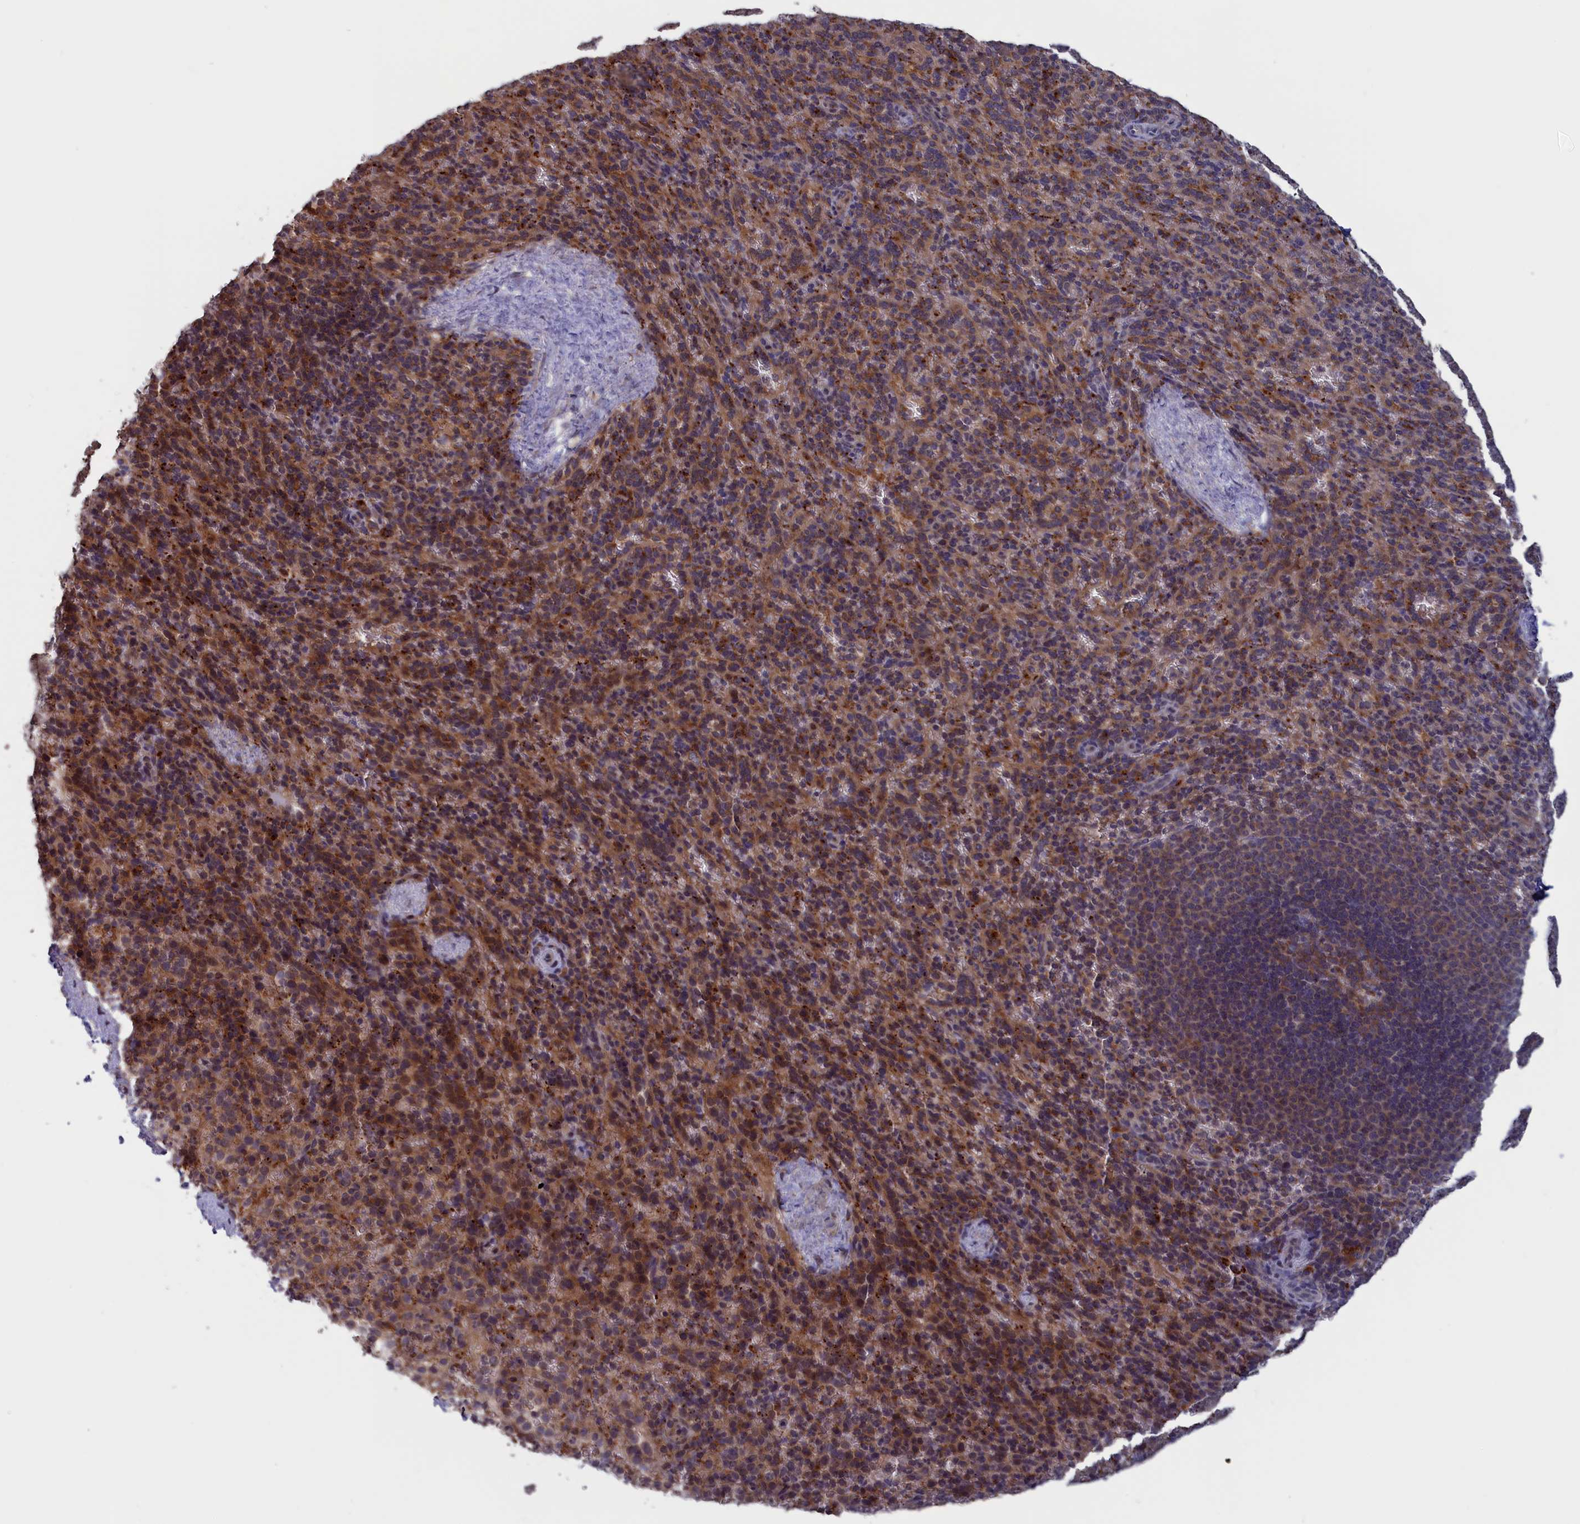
{"staining": {"intensity": "moderate", "quantity": "25%-75%", "location": "cytoplasmic/membranous"}, "tissue": "spleen", "cell_type": "Cells in red pulp", "image_type": "normal", "snomed": [{"axis": "morphology", "description": "Normal tissue, NOS"}, {"axis": "topography", "description": "Spleen"}], "caption": "Immunohistochemistry staining of normal spleen, which shows medium levels of moderate cytoplasmic/membranous positivity in approximately 25%-75% of cells in red pulp indicating moderate cytoplasmic/membranous protein positivity. The staining was performed using DAB (3,3'-diaminobenzidine) (brown) for protein detection and nuclei were counterstained in hematoxylin (blue).", "gene": "CACTIN", "patient": {"sex": "female", "age": 21}}